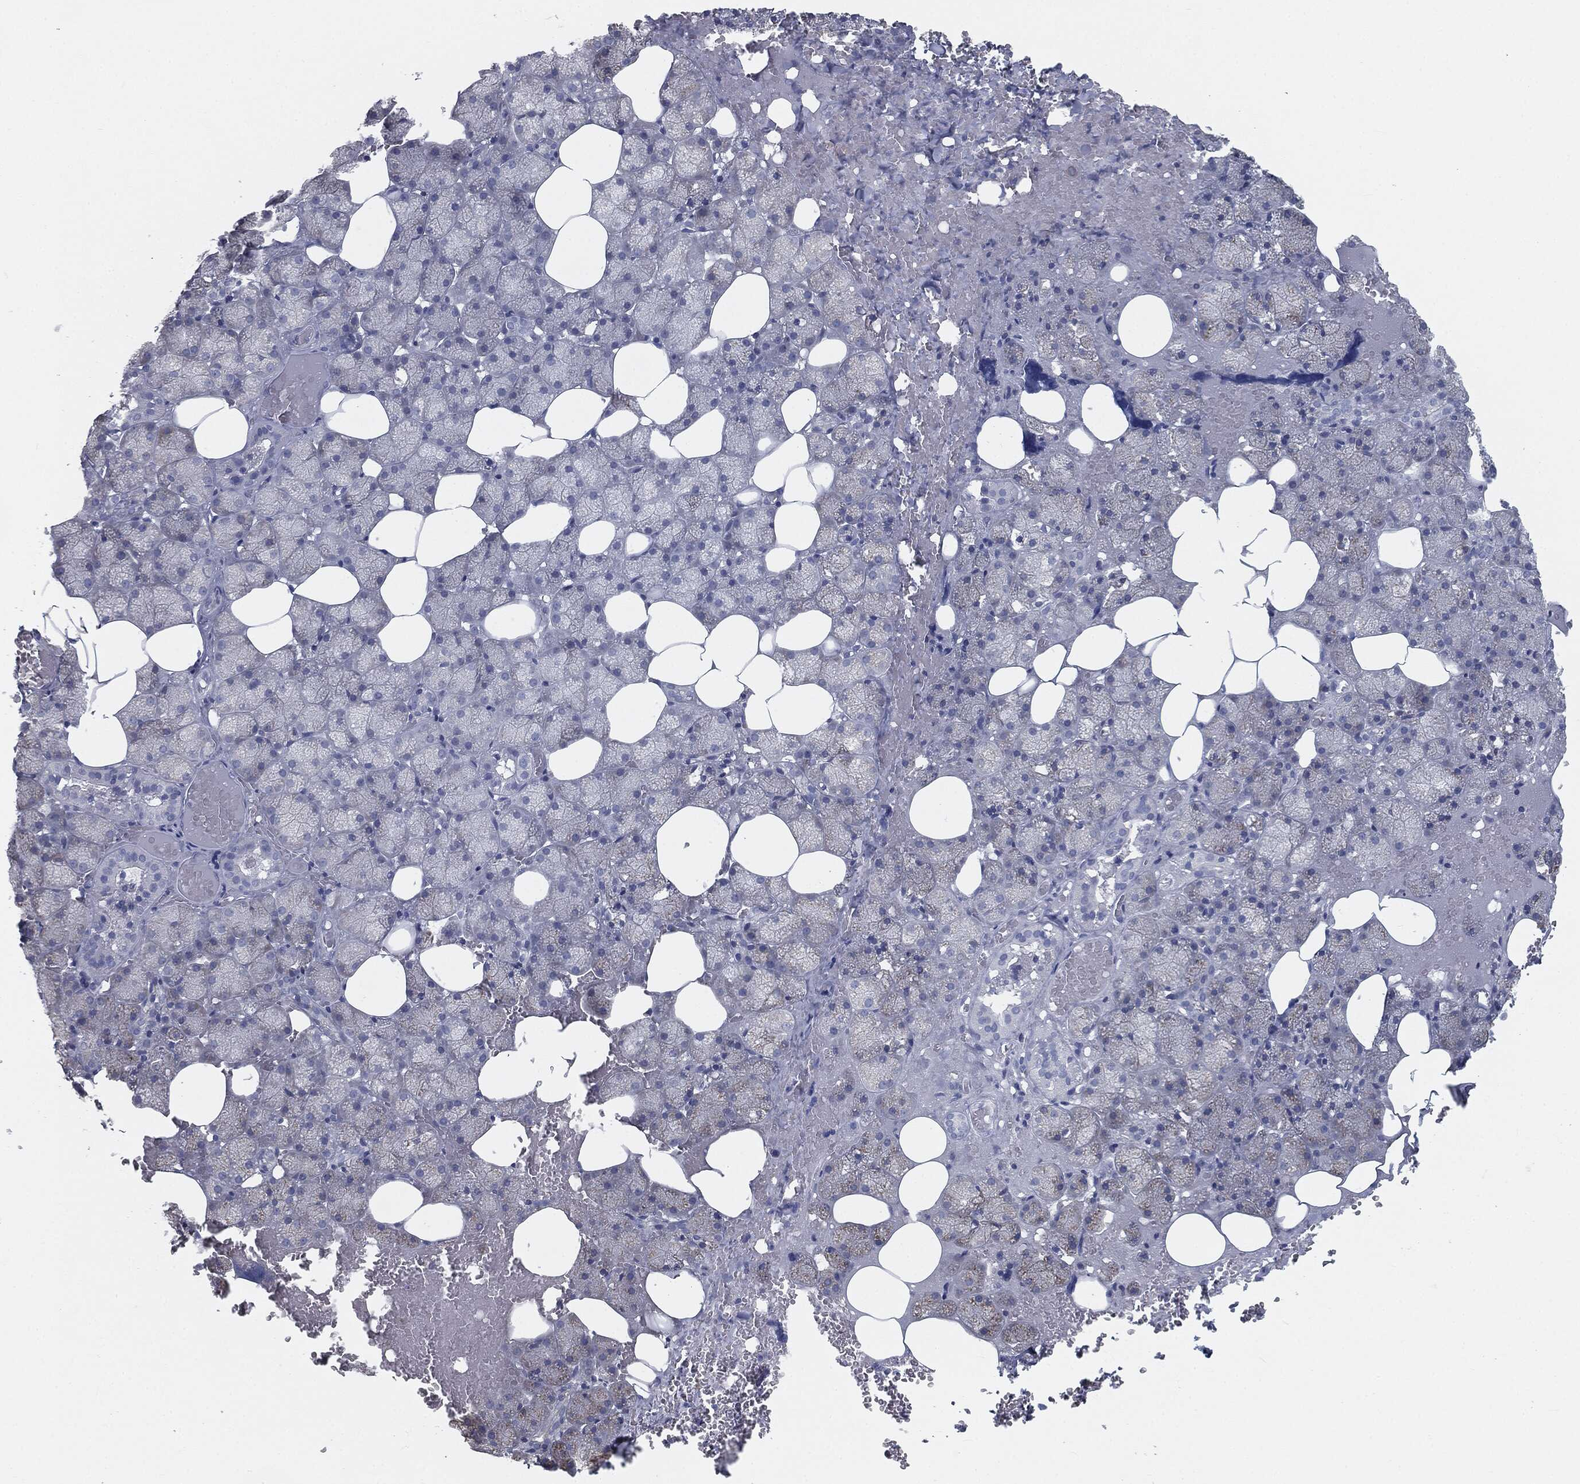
{"staining": {"intensity": "moderate", "quantity": "<25%", "location": "cytoplasmic/membranous"}, "tissue": "salivary gland", "cell_type": "Glandular cells", "image_type": "normal", "snomed": [{"axis": "morphology", "description": "Normal tissue, NOS"}, {"axis": "topography", "description": "Salivary gland"}], "caption": "DAB immunohistochemical staining of normal human salivary gland displays moderate cytoplasmic/membranous protein expression in about <25% of glandular cells. The protein of interest is shown in brown color, while the nuclei are stained blue.", "gene": "CAV3", "patient": {"sex": "male", "age": 38}}